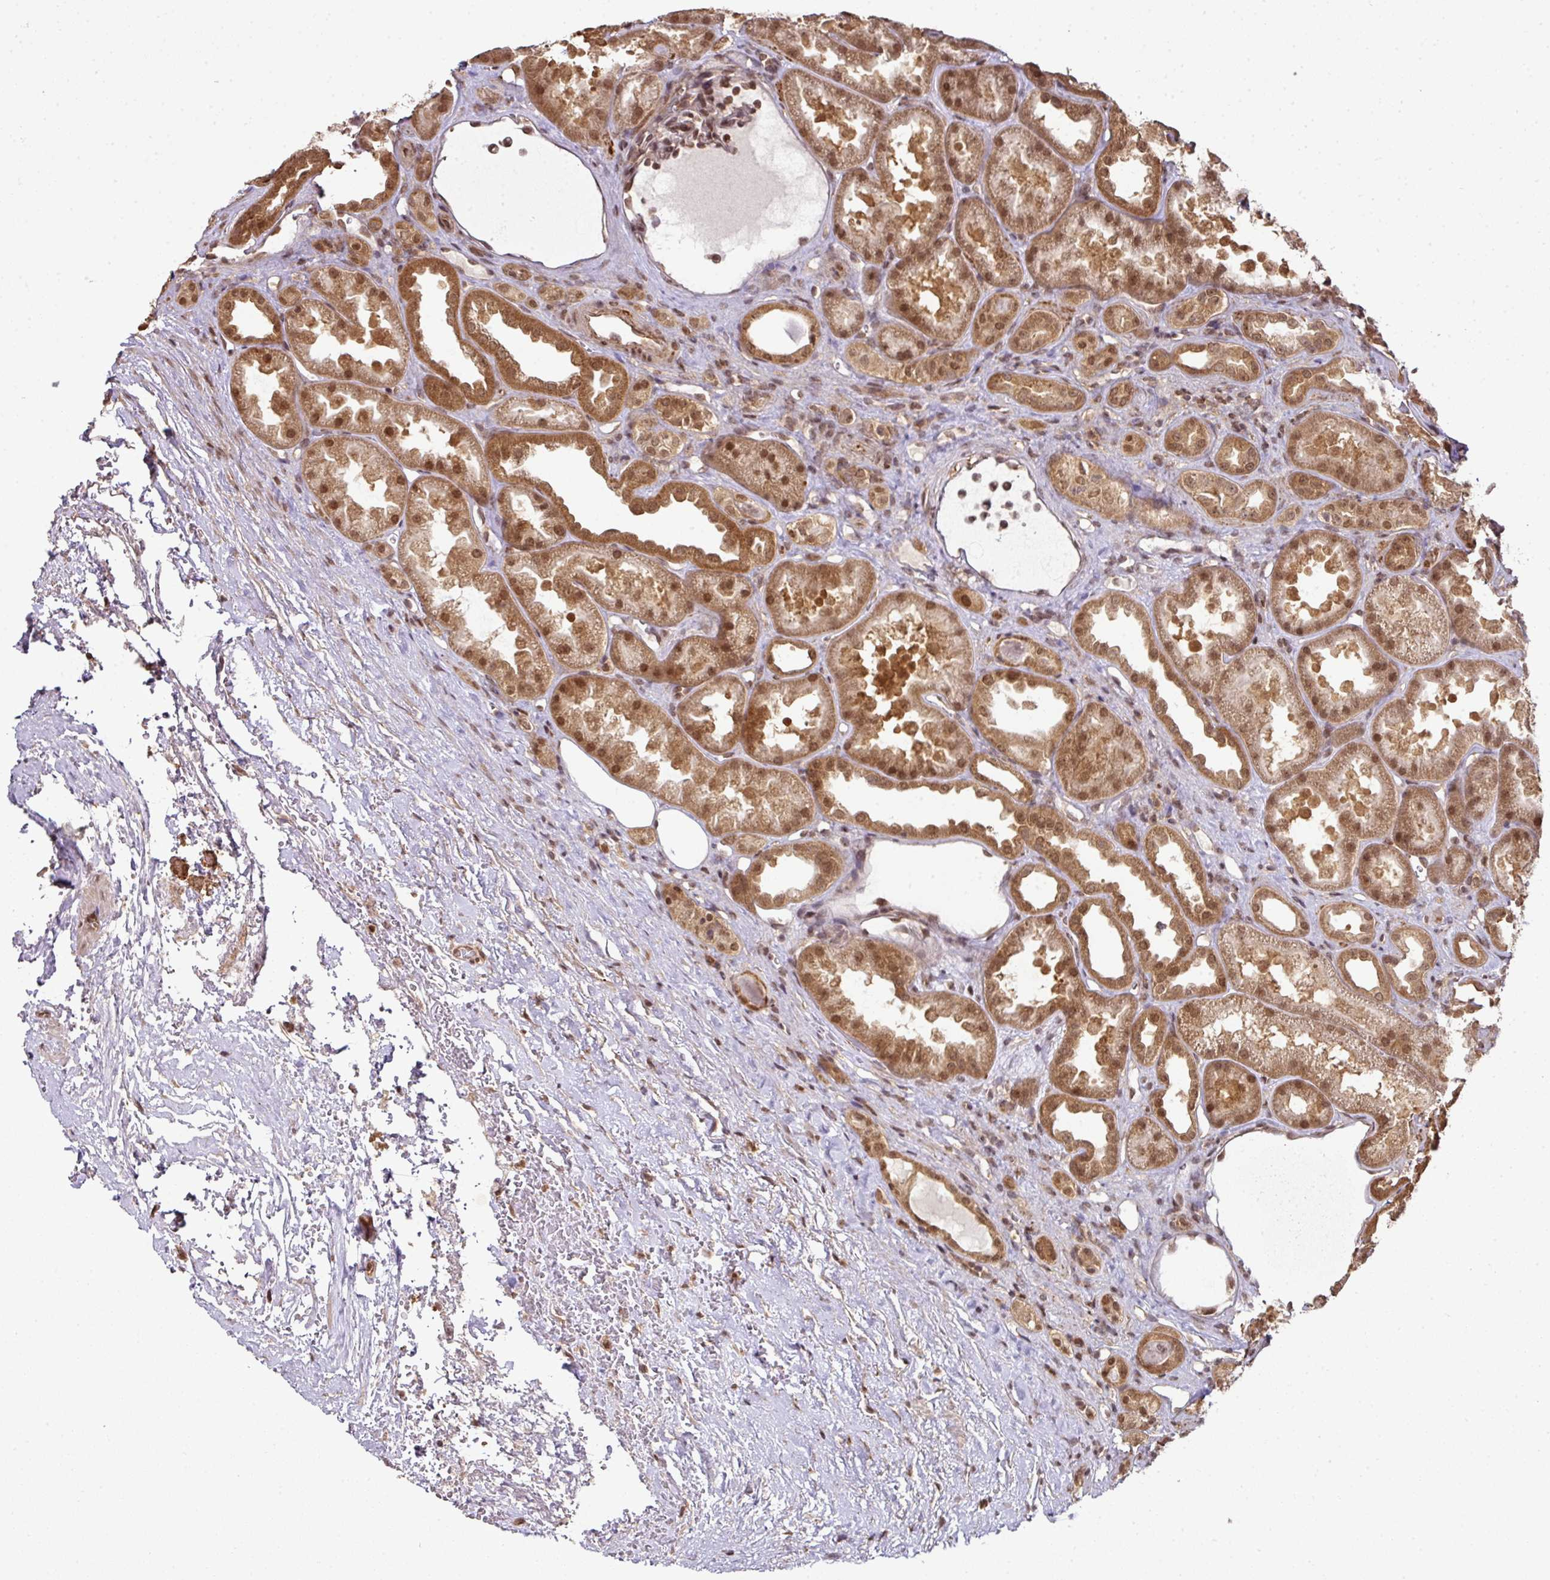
{"staining": {"intensity": "moderate", "quantity": ">75%", "location": "nuclear"}, "tissue": "kidney", "cell_type": "Cells in glomeruli", "image_type": "normal", "snomed": [{"axis": "morphology", "description": "Normal tissue, NOS"}, {"axis": "topography", "description": "Kidney"}], "caption": "Brown immunohistochemical staining in unremarkable human kidney displays moderate nuclear staining in approximately >75% of cells in glomeruli.", "gene": "ANKRD18A", "patient": {"sex": "male", "age": 61}}